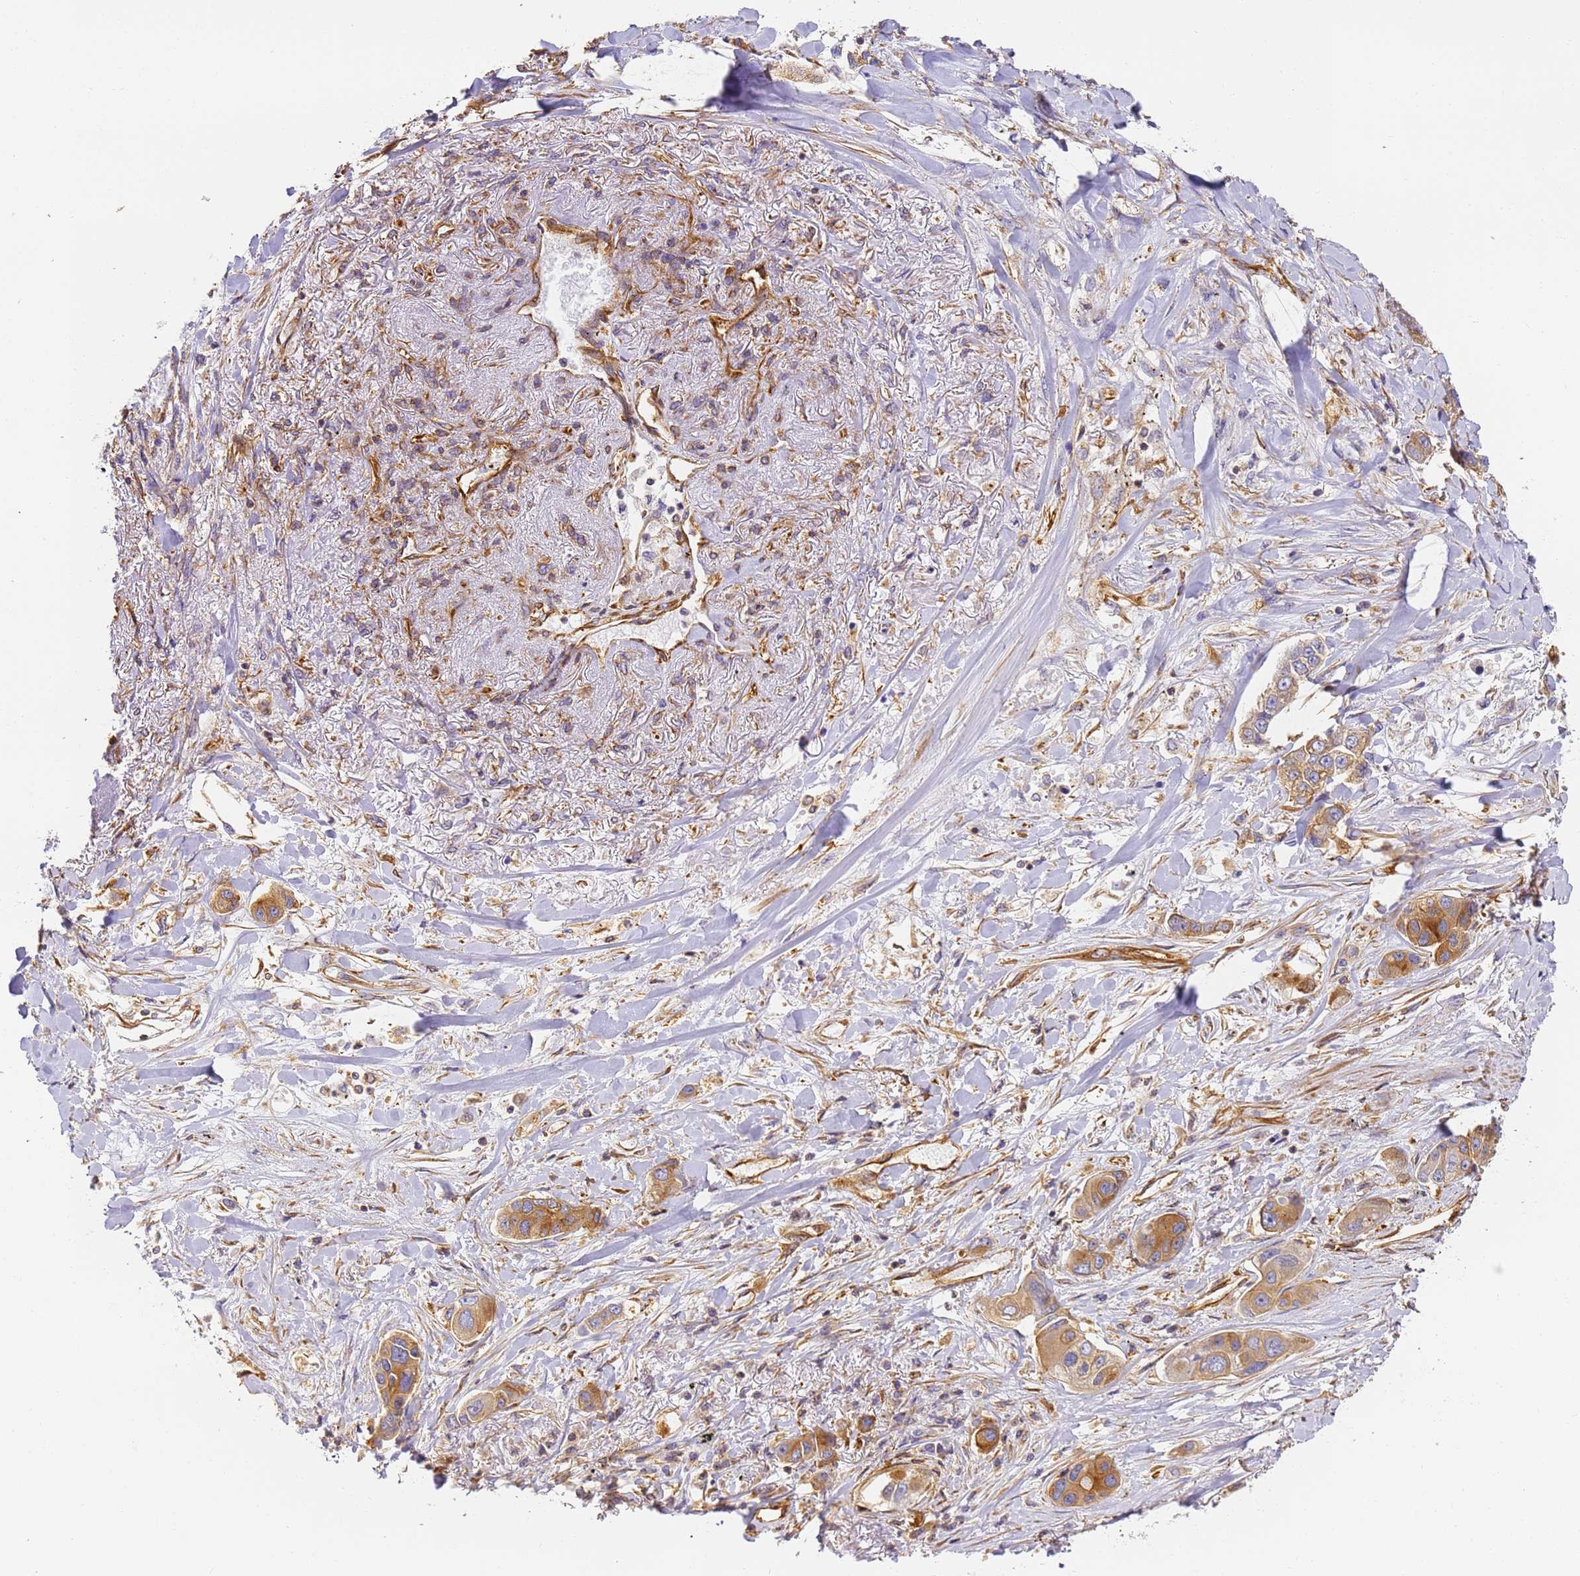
{"staining": {"intensity": "moderate", "quantity": ">75%", "location": "cytoplasmic/membranous"}, "tissue": "lung cancer", "cell_type": "Tumor cells", "image_type": "cancer", "snomed": [{"axis": "morphology", "description": "Adenocarcinoma, NOS"}, {"axis": "topography", "description": "Lung"}], "caption": "A histopathology image of lung adenocarcinoma stained for a protein shows moderate cytoplasmic/membranous brown staining in tumor cells.", "gene": "DYNC1I2", "patient": {"sex": "male", "age": 49}}